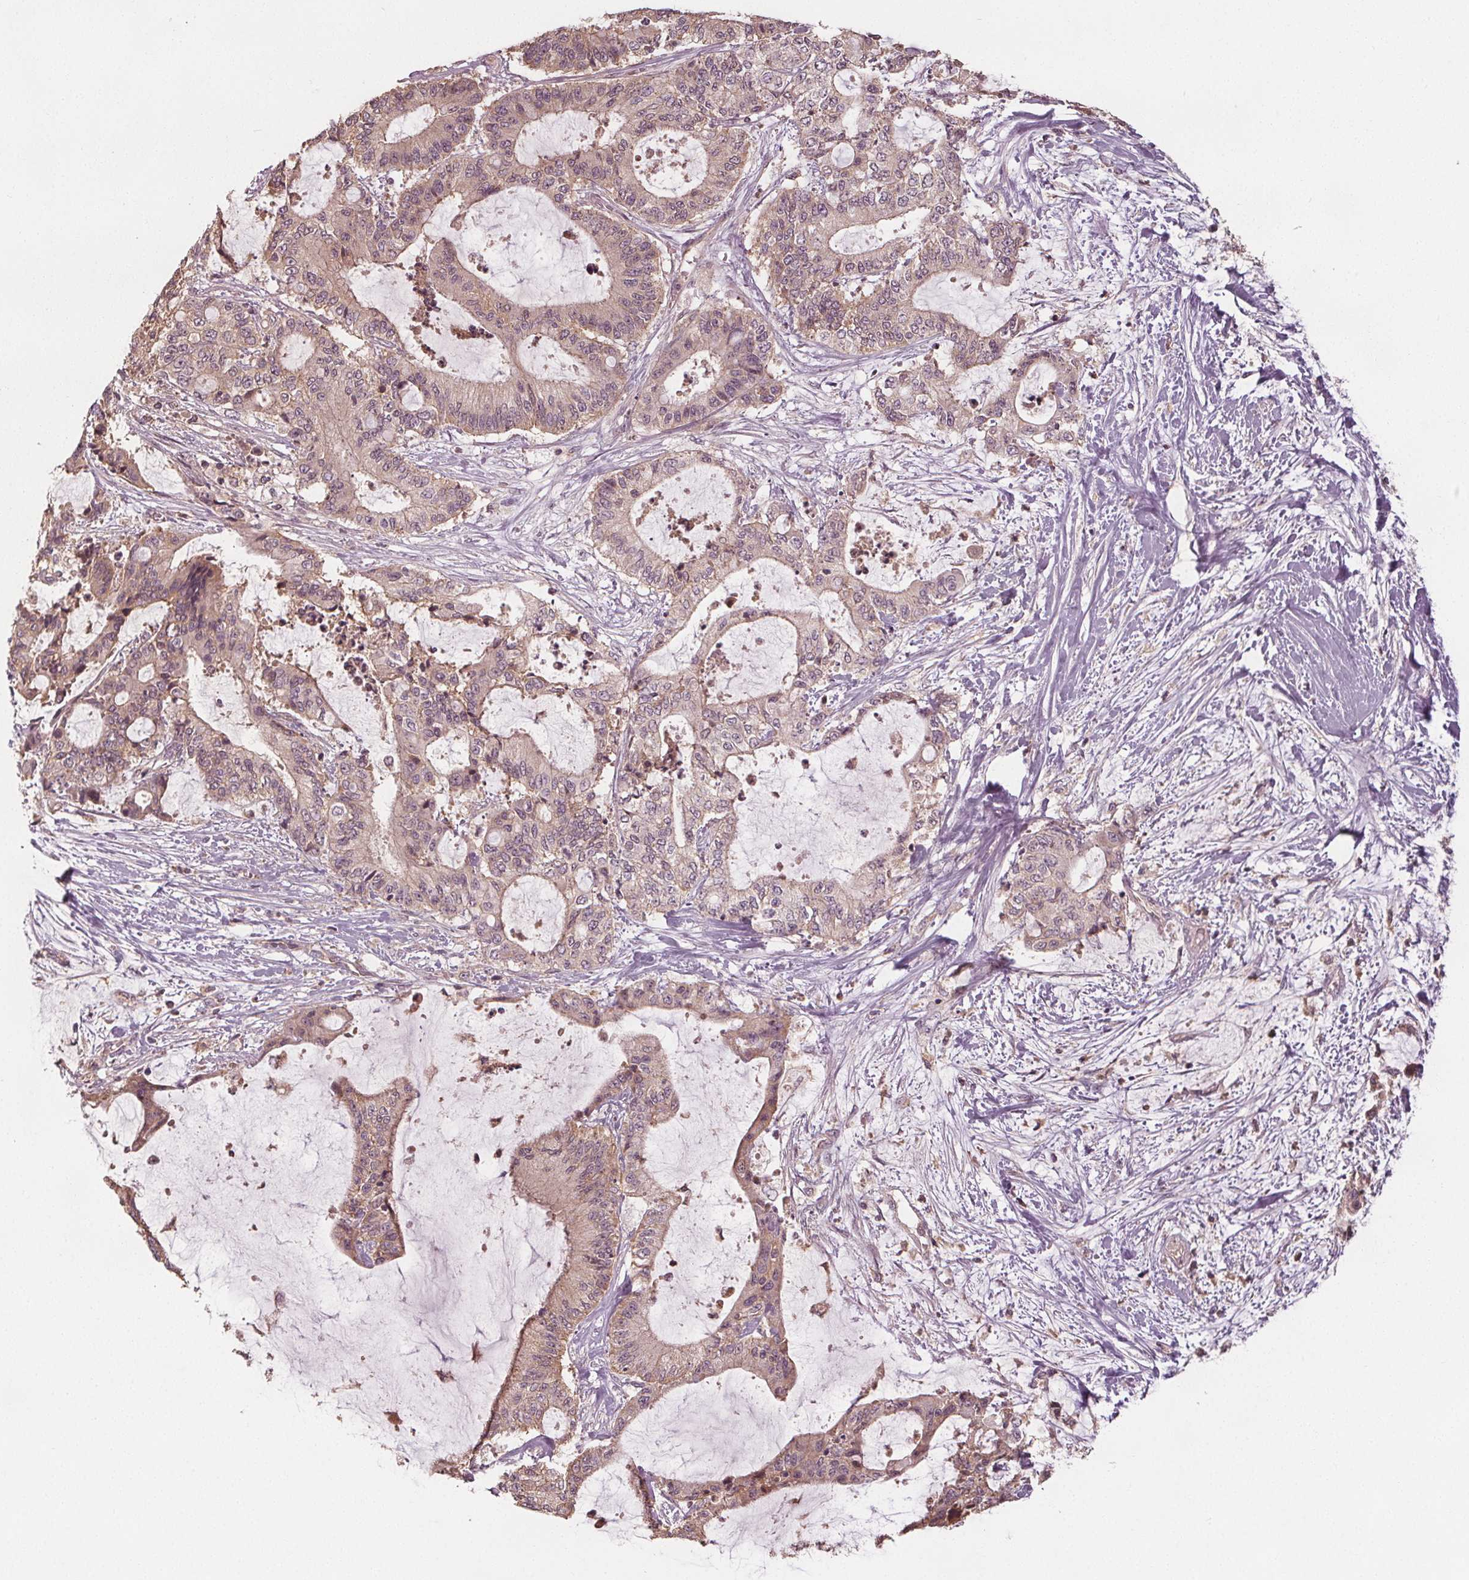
{"staining": {"intensity": "weak", "quantity": "<25%", "location": "cytoplasmic/membranous"}, "tissue": "liver cancer", "cell_type": "Tumor cells", "image_type": "cancer", "snomed": [{"axis": "morphology", "description": "Cholangiocarcinoma"}, {"axis": "topography", "description": "Liver"}], "caption": "This is an IHC histopathology image of human liver cancer. There is no staining in tumor cells.", "gene": "GNB2", "patient": {"sex": "female", "age": 73}}